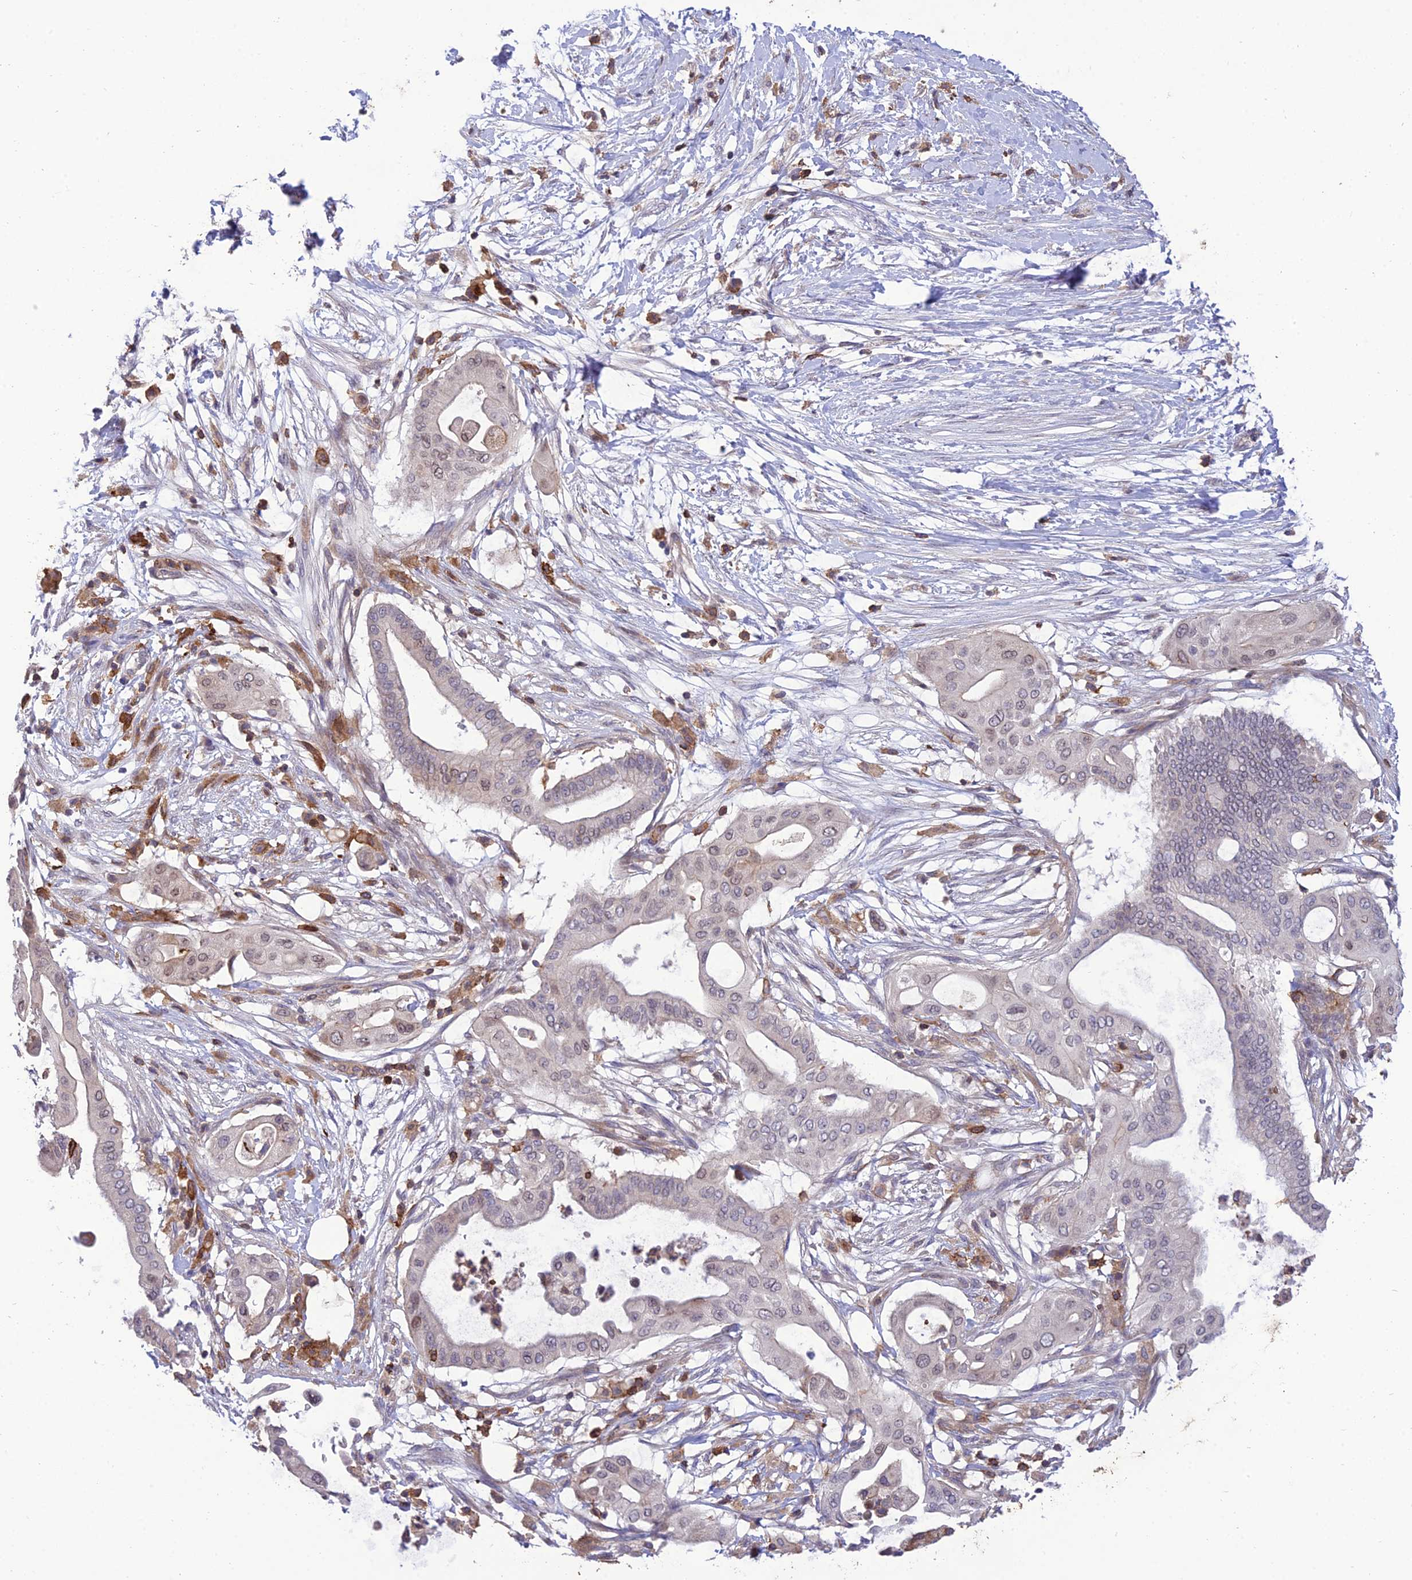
{"staining": {"intensity": "weak", "quantity": "<25%", "location": "nuclear"}, "tissue": "pancreatic cancer", "cell_type": "Tumor cells", "image_type": "cancer", "snomed": [{"axis": "morphology", "description": "Adenocarcinoma, NOS"}, {"axis": "topography", "description": "Pancreas"}], "caption": "Immunohistochemistry (IHC) of pancreatic adenocarcinoma demonstrates no expression in tumor cells.", "gene": "FAM76A", "patient": {"sex": "male", "age": 68}}